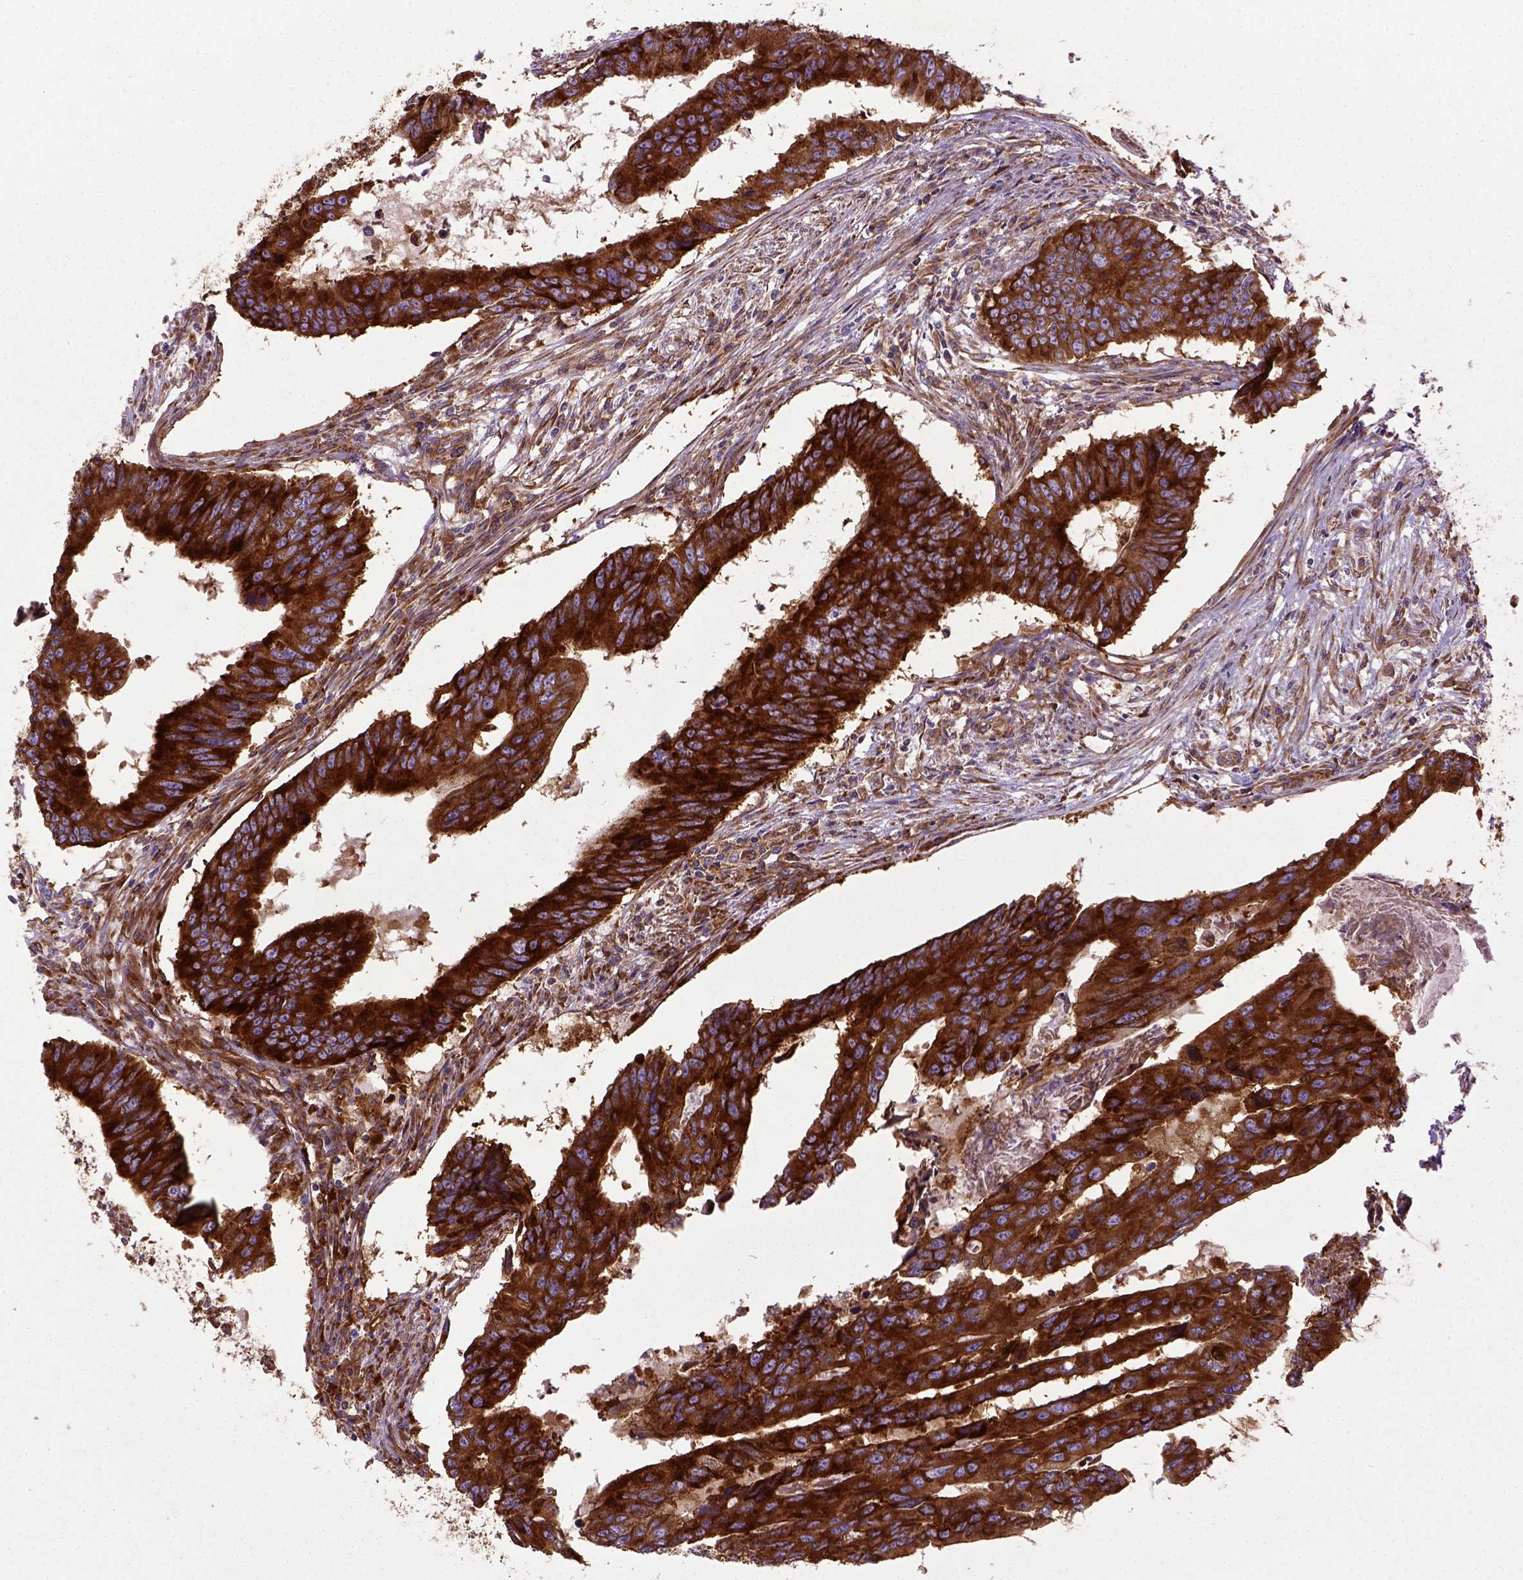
{"staining": {"intensity": "strong", "quantity": ">75%", "location": "cytoplasmic/membranous"}, "tissue": "colorectal cancer", "cell_type": "Tumor cells", "image_type": "cancer", "snomed": [{"axis": "morphology", "description": "Adenocarcinoma, NOS"}, {"axis": "topography", "description": "Colon"}], "caption": "This histopathology image shows IHC staining of human adenocarcinoma (colorectal), with high strong cytoplasmic/membranous expression in approximately >75% of tumor cells.", "gene": "CAPRIN1", "patient": {"sex": "male", "age": 53}}